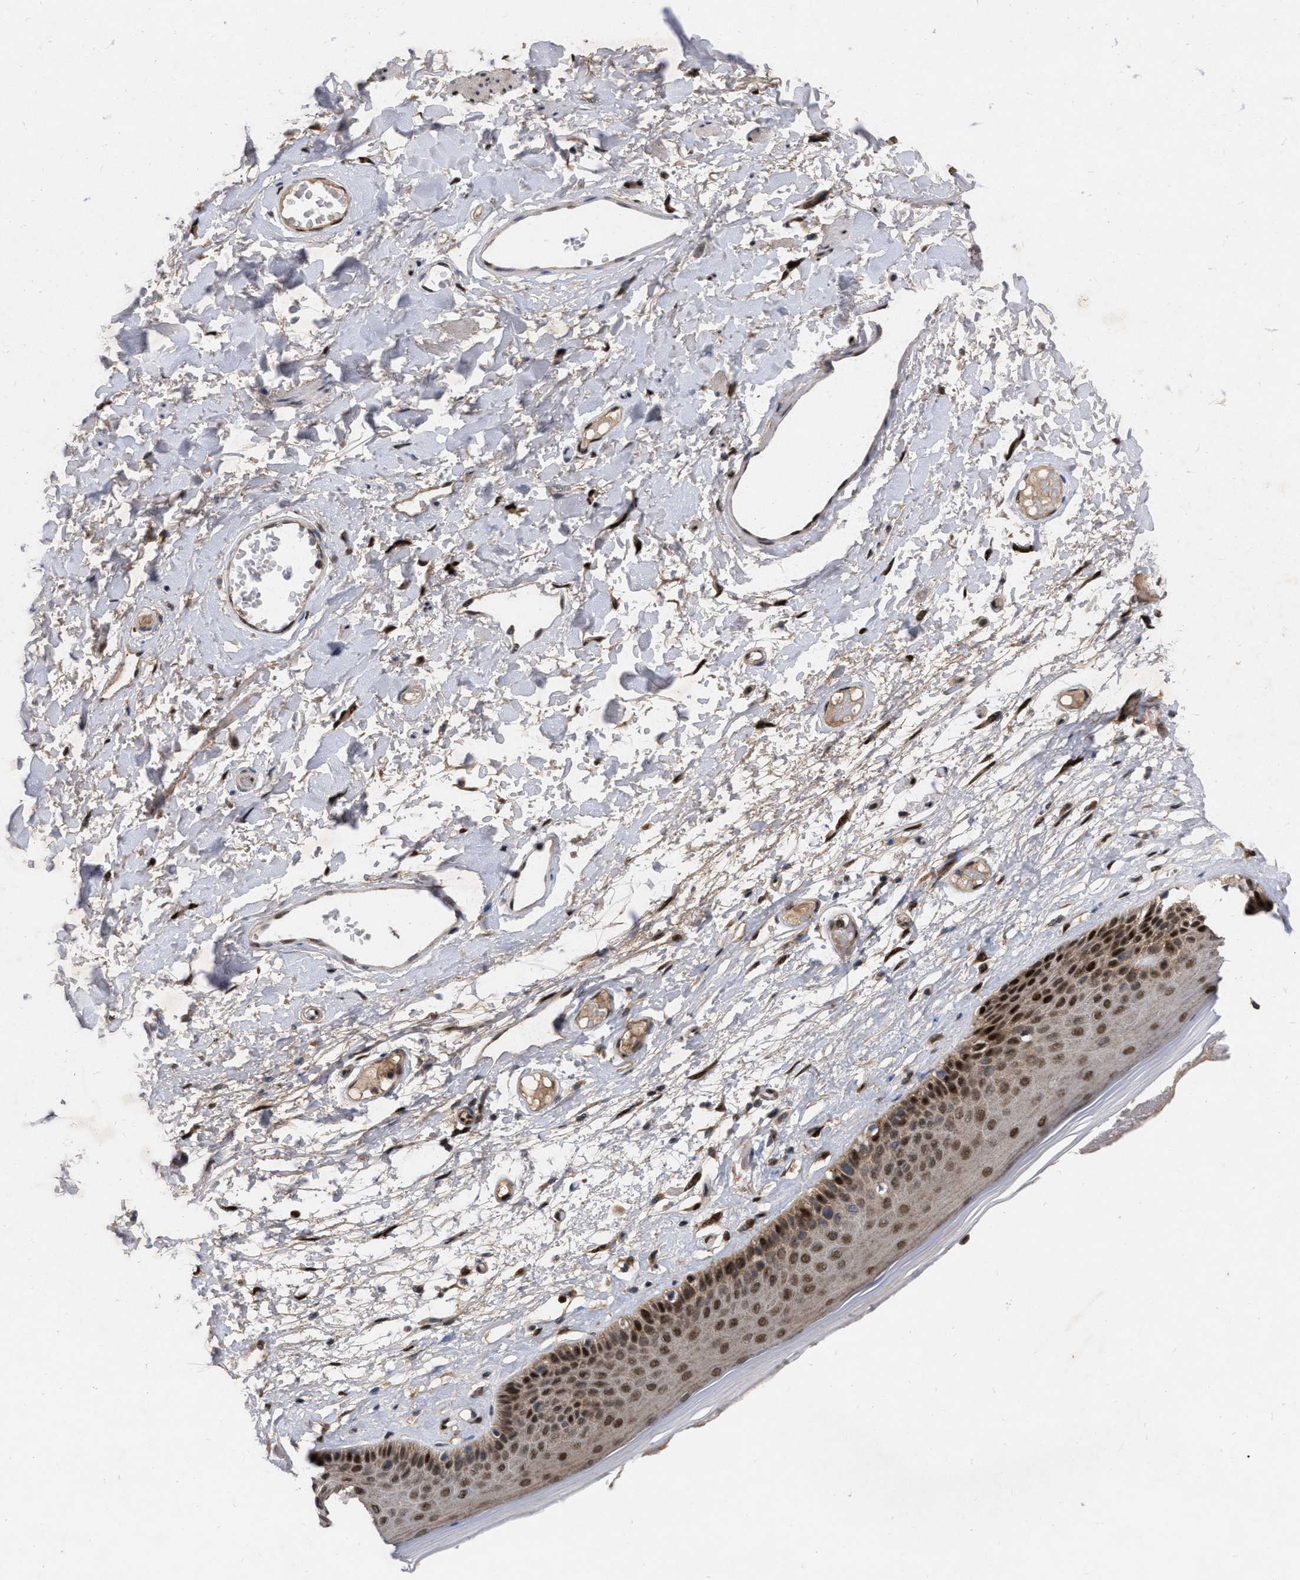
{"staining": {"intensity": "moderate", "quantity": ">75%", "location": "cytoplasmic/membranous,nuclear"}, "tissue": "skin", "cell_type": "Epidermal cells", "image_type": "normal", "snomed": [{"axis": "morphology", "description": "Normal tissue, NOS"}, {"axis": "topography", "description": "Vulva"}], "caption": "An immunohistochemistry histopathology image of unremarkable tissue is shown. Protein staining in brown shows moderate cytoplasmic/membranous,nuclear positivity in skin within epidermal cells.", "gene": "MDM4", "patient": {"sex": "female", "age": 73}}